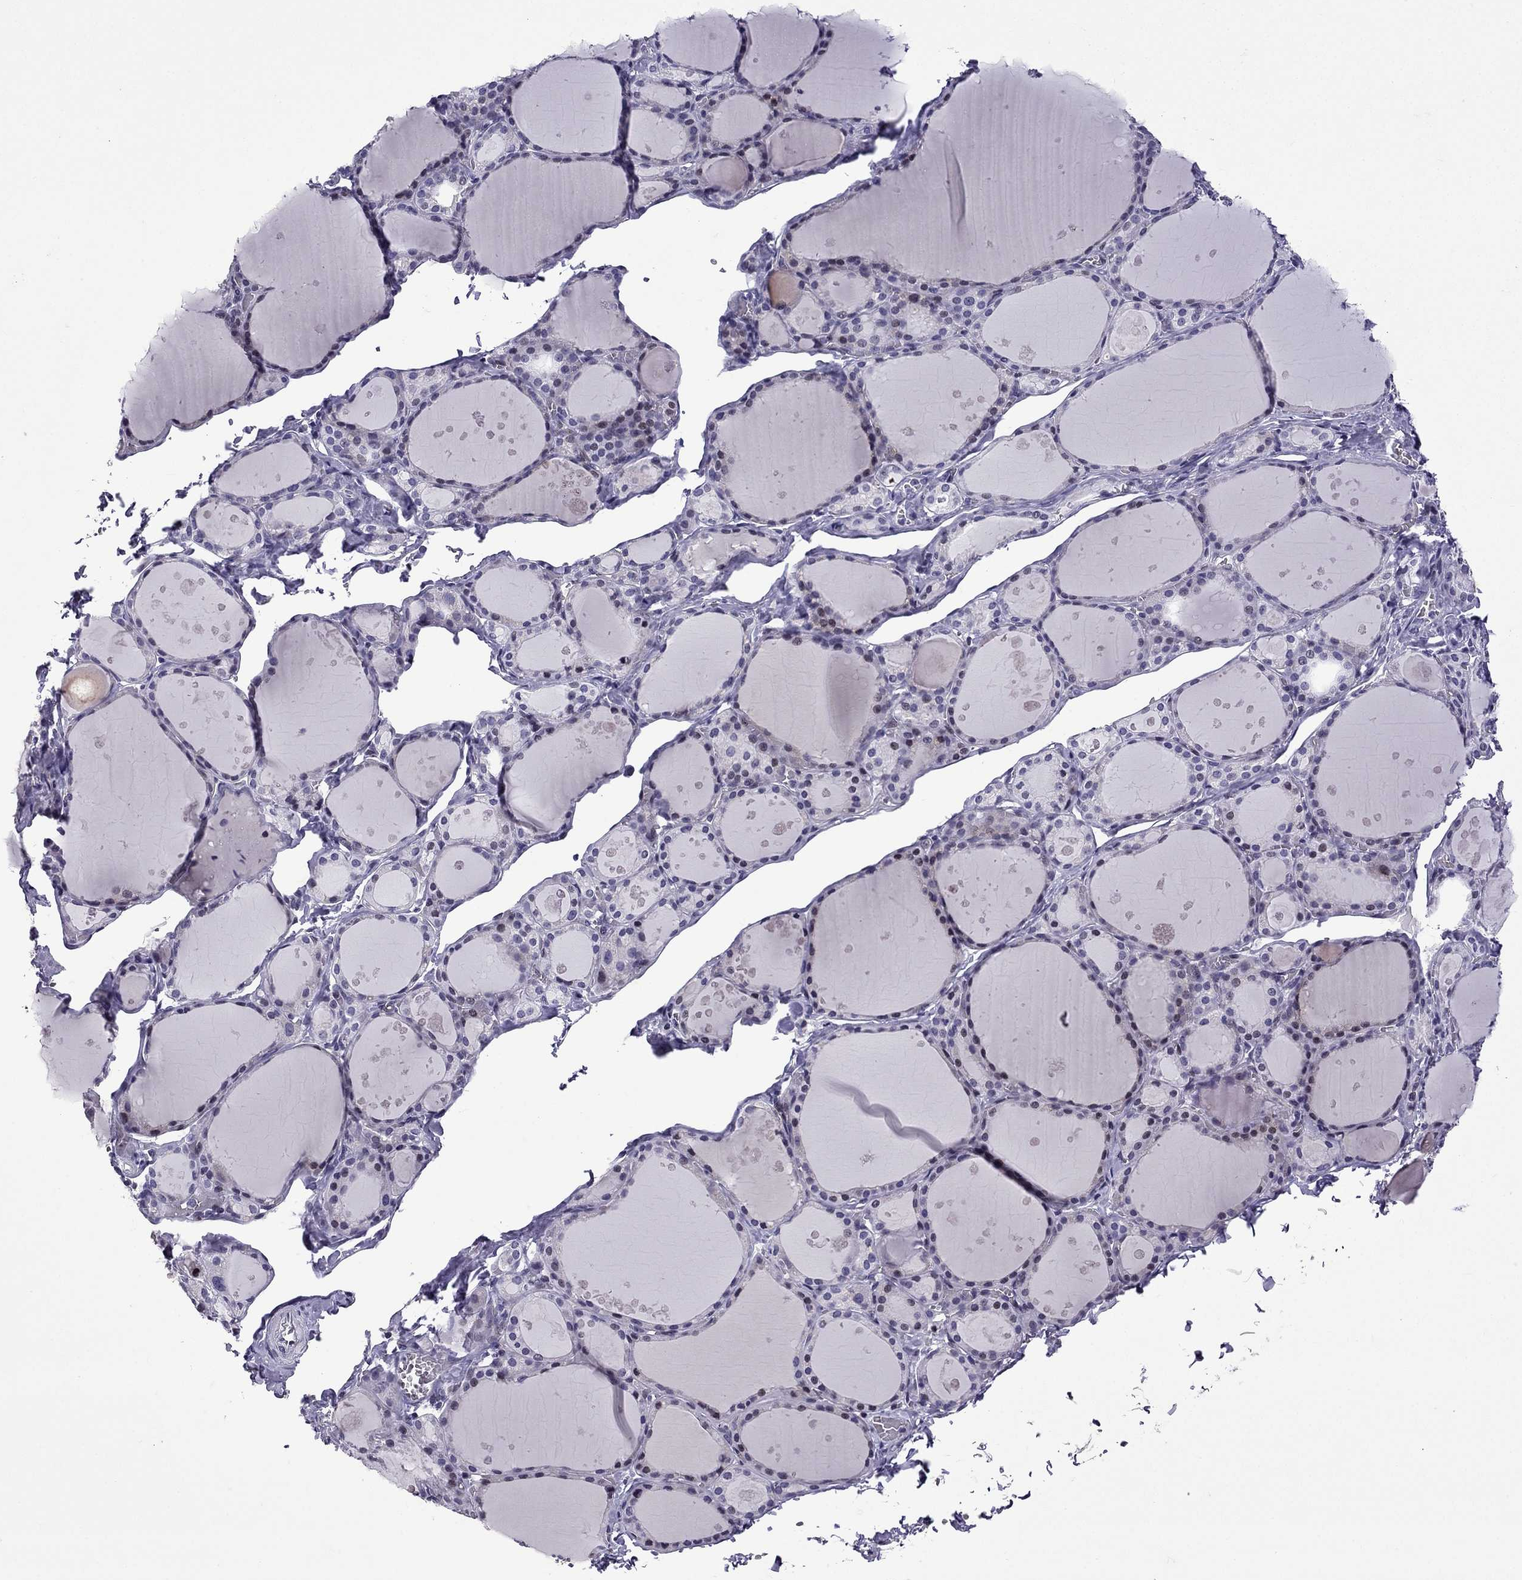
{"staining": {"intensity": "negative", "quantity": "none", "location": "none"}, "tissue": "thyroid gland", "cell_type": "Glandular cells", "image_type": "normal", "snomed": [{"axis": "morphology", "description": "Normal tissue, NOS"}, {"axis": "topography", "description": "Thyroid gland"}], "caption": "The immunohistochemistry histopathology image has no significant staining in glandular cells of thyroid gland.", "gene": "TTN", "patient": {"sex": "male", "age": 68}}